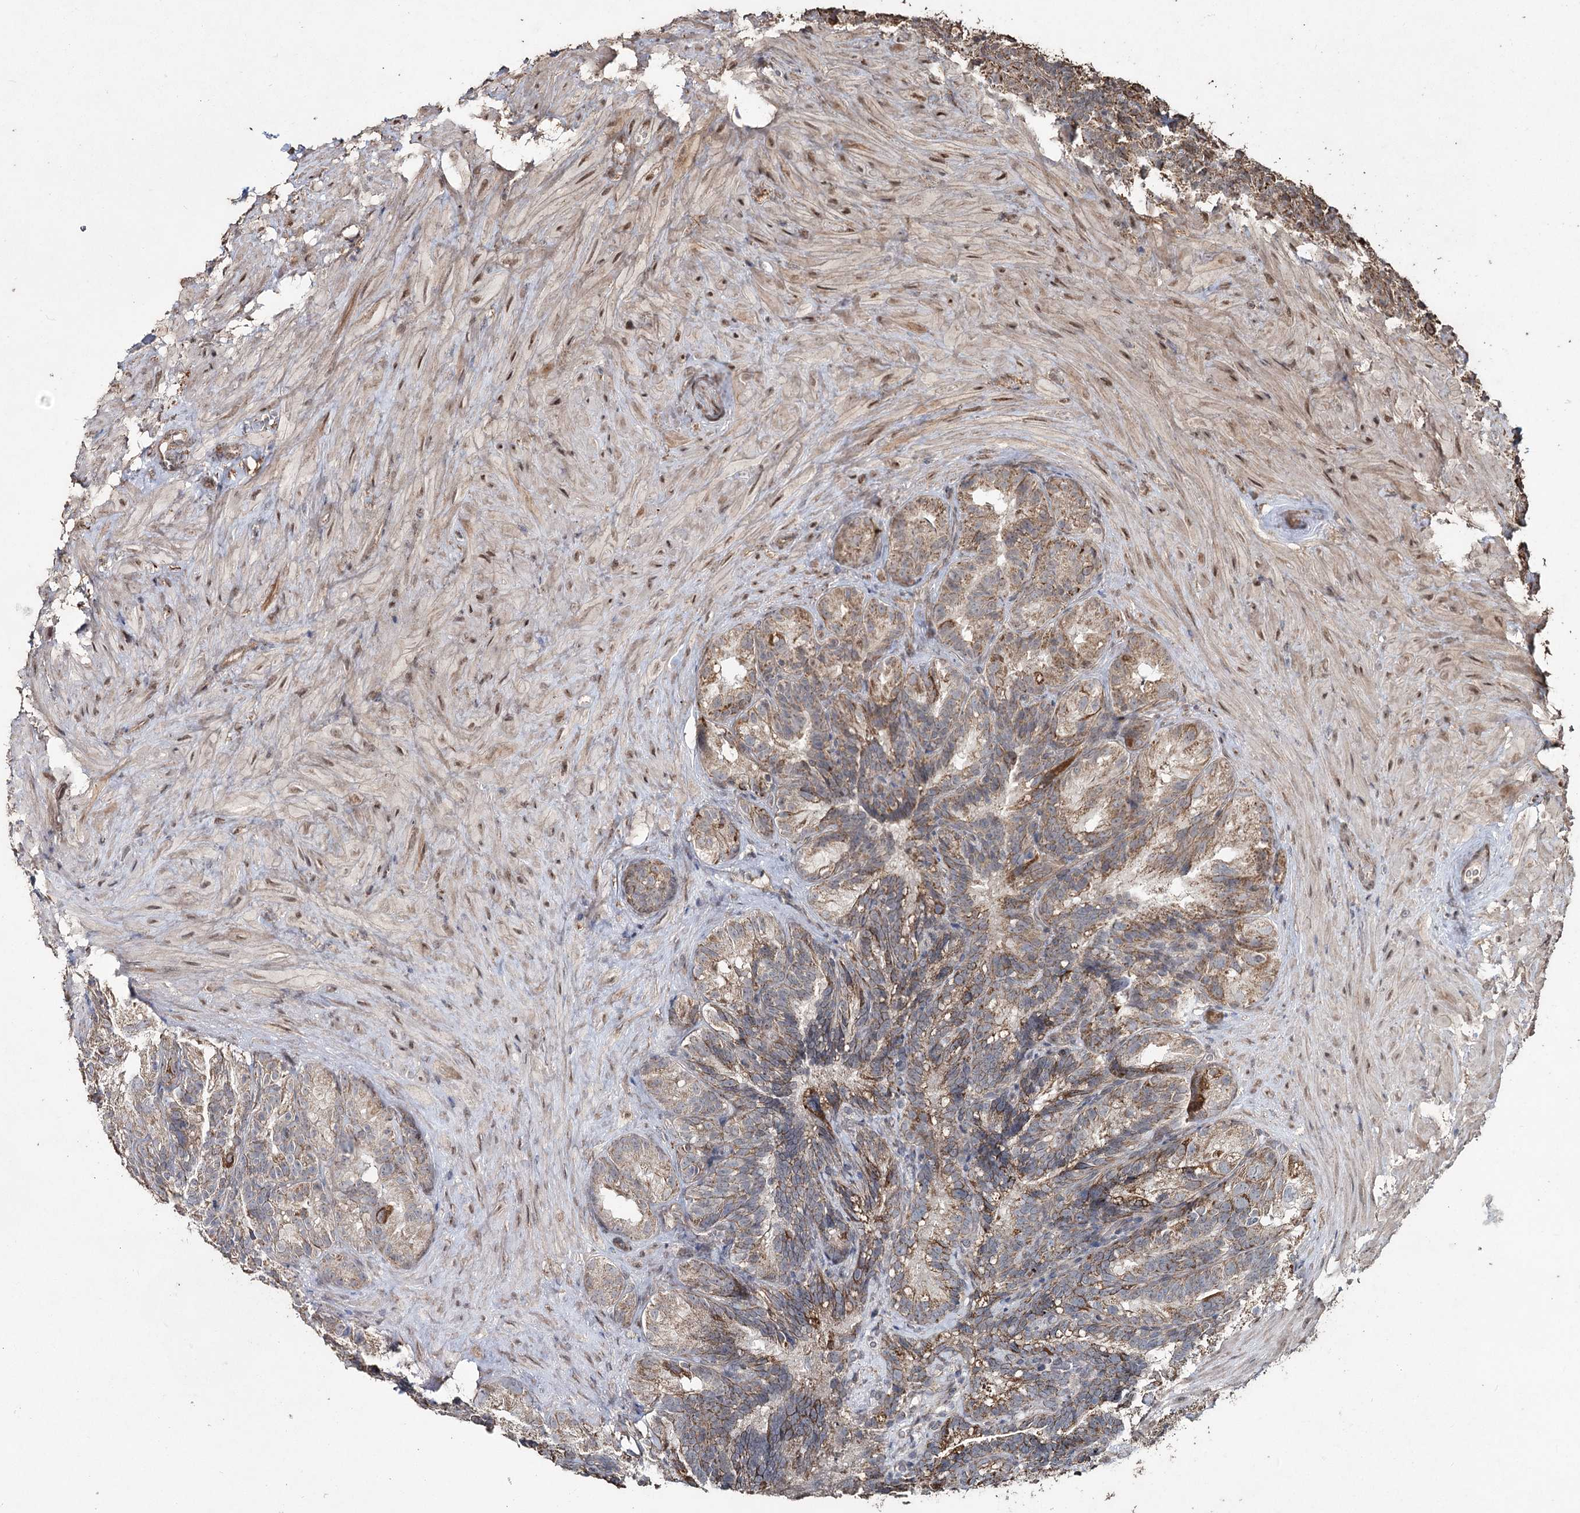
{"staining": {"intensity": "moderate", "quantity": ">75%", "location": "cytoplasmic/membranous"}, "tissue": "seminal vesicle", "cell_type": "Glandular cells", "image_type": "normal", "snomed": [{"axis": "morphology", "description": "Normal tissue, NOS"}, {"axis": "topography", "description": "Seminal veicle"}], "caption": "The photomicrograph reveals staining of unremarkable seminal vesicle, revealing moderate cytoplasmic/membranous protein staining (brown color) within glandular cells.", "gene": "SLF2", "patient": {"sex": "male", "age": 60}}